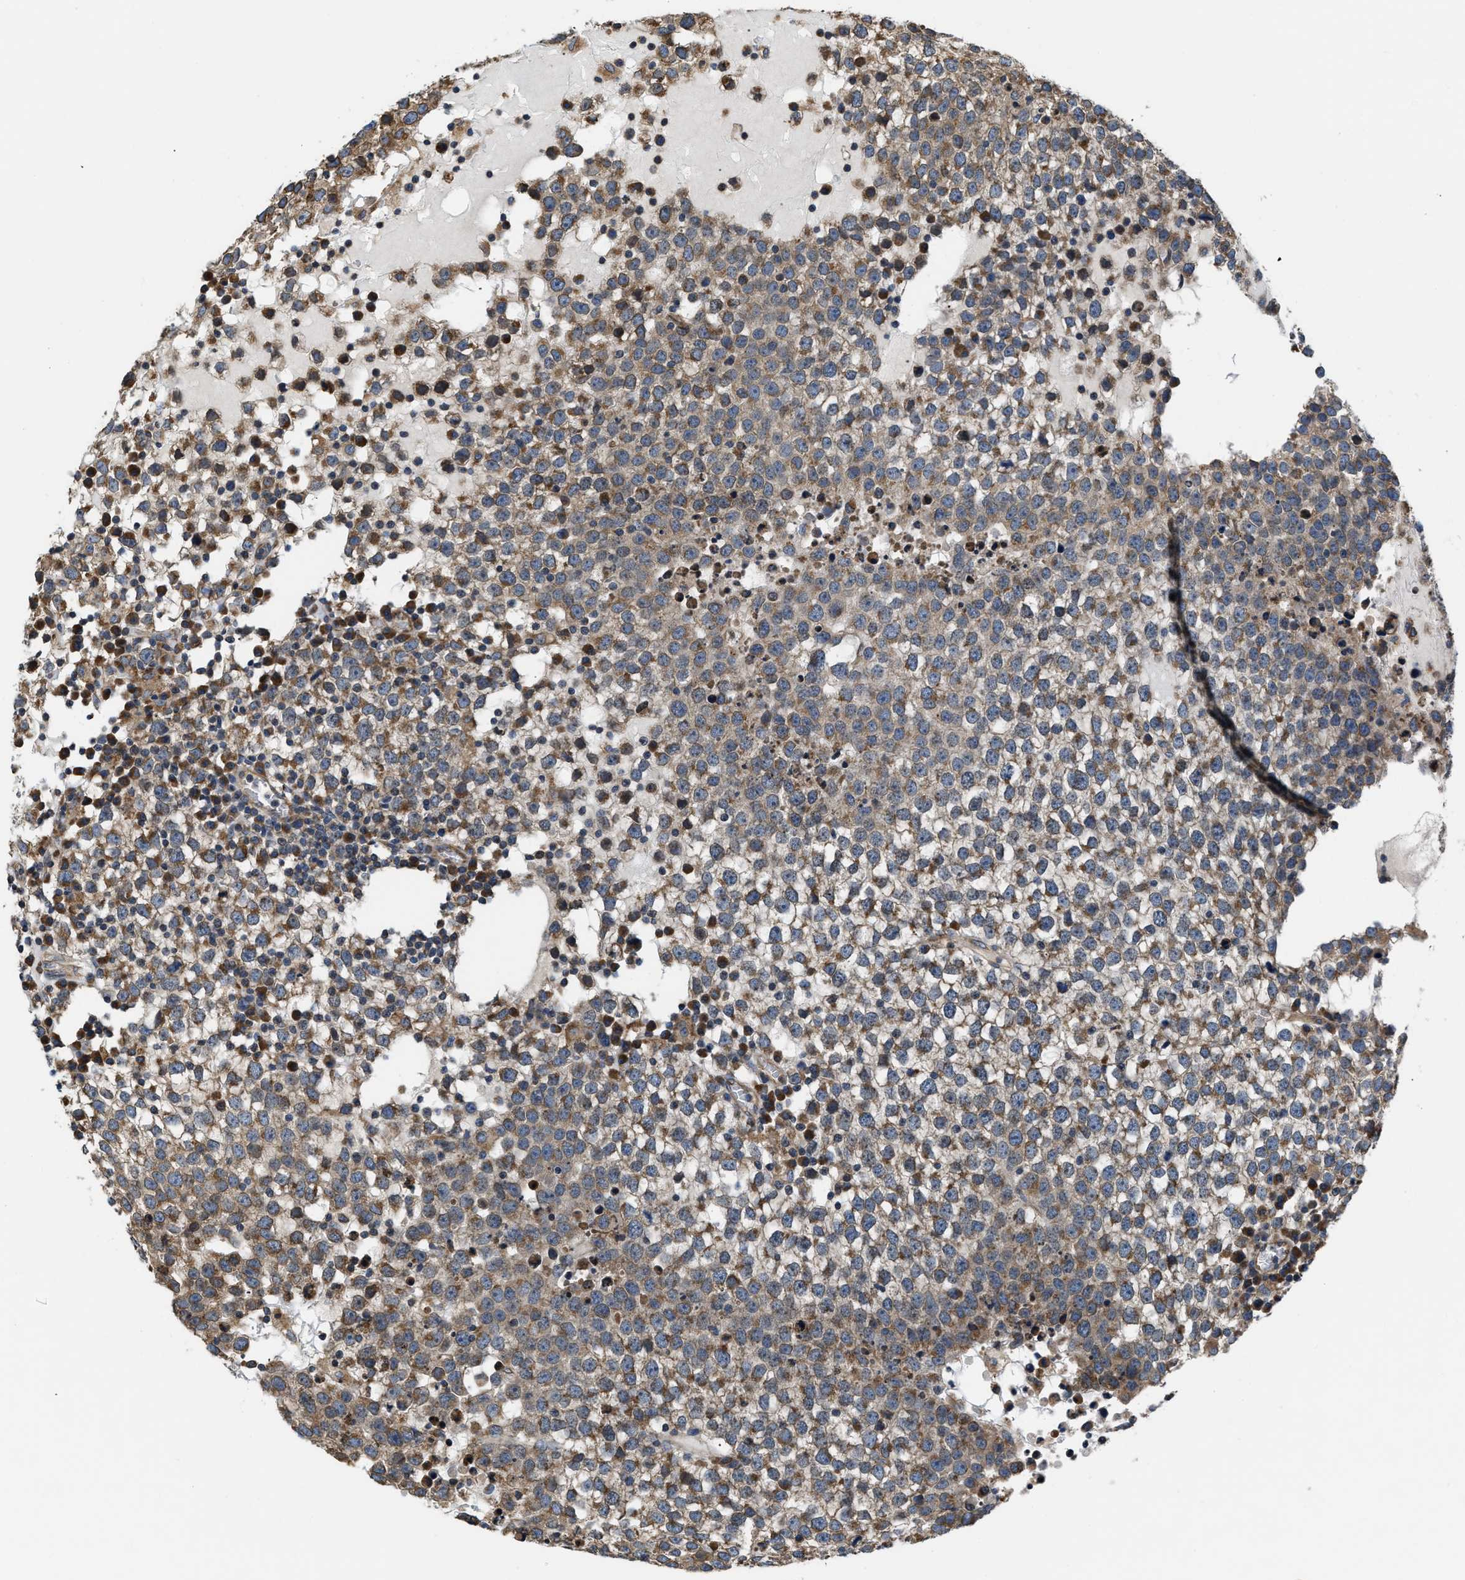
{"staining": {"intensity": "moderate", "quantity": ">75%", "location": "cytoplasmic/membranous"}, "tissue": "testis cancer", "cell_type": "Tumor cells", "image_type": "cancer", "snomed": [{"axis": "morphology", "description": "Seminoma, NOS"}, {"axis": "topography", "description": "Testis"}], "caption": "A medium amount of moderate cytoplasmic/membranous positivity is present in about >75% of tumor cells in testis cancer (seminoma) tissue.", "gene": "CEP128", "patient": {"sex": "male", "age": 65}}